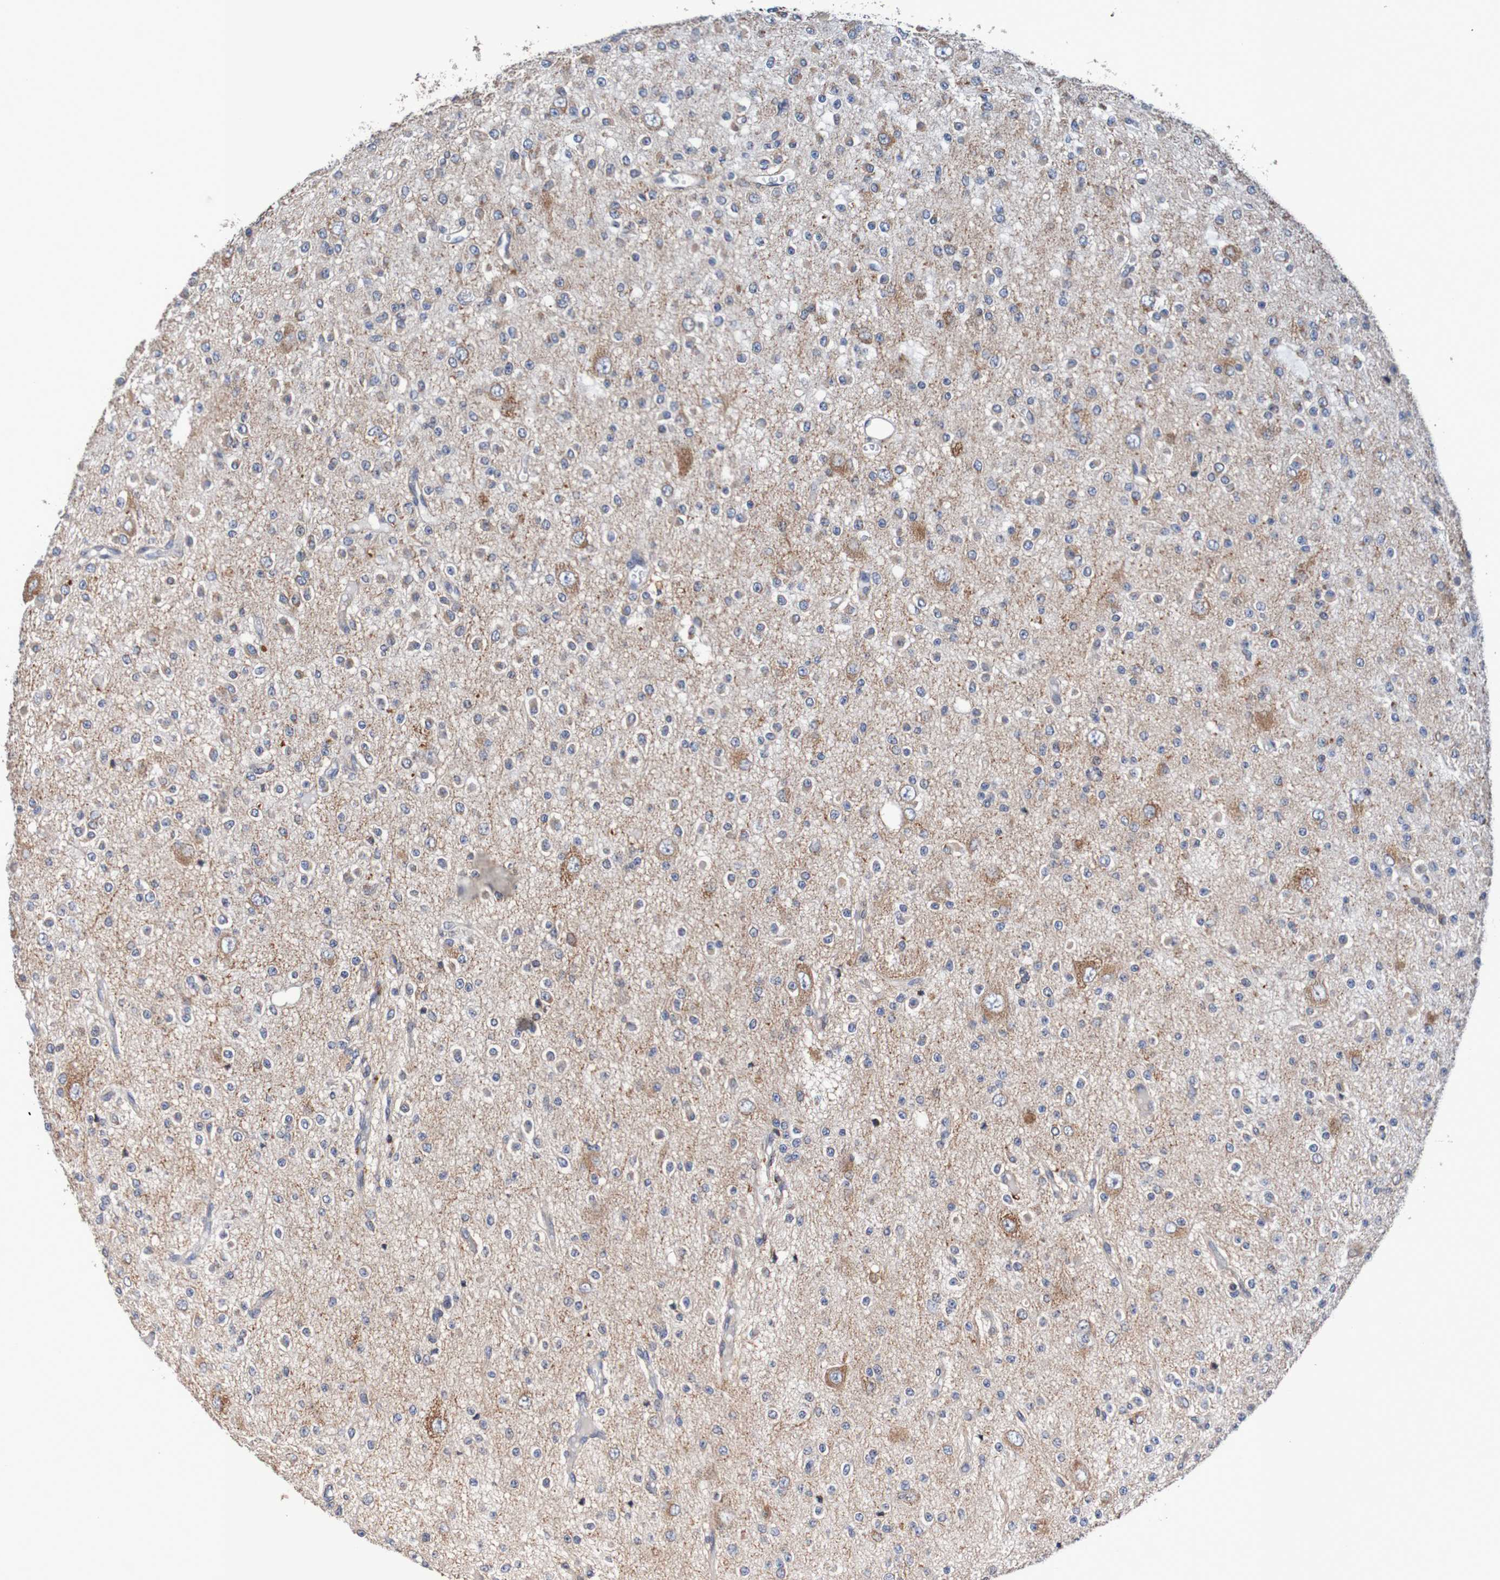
{"staining": {"intensity": "moderate", "quantity": ">75%", "location": "cytoplasmic/membranous"}, "tissue": "glioma", "cell_type": "Tumor cells", "image_type": "cancer", "snomed": [{"axis": "morphology", "description": "Glioma, malignant, Low grade"}, {"axis": "topography", "description": "Brain"}], "caption": "There is medium levels of moderate cytoplasmic/membranous staining in tumor cells of malignant glioma (low-grade), as demonstrated by immunohistochemical staining (brown color).", "gene": "FIBP", "patient": {"sex": "male", "age": 38}}